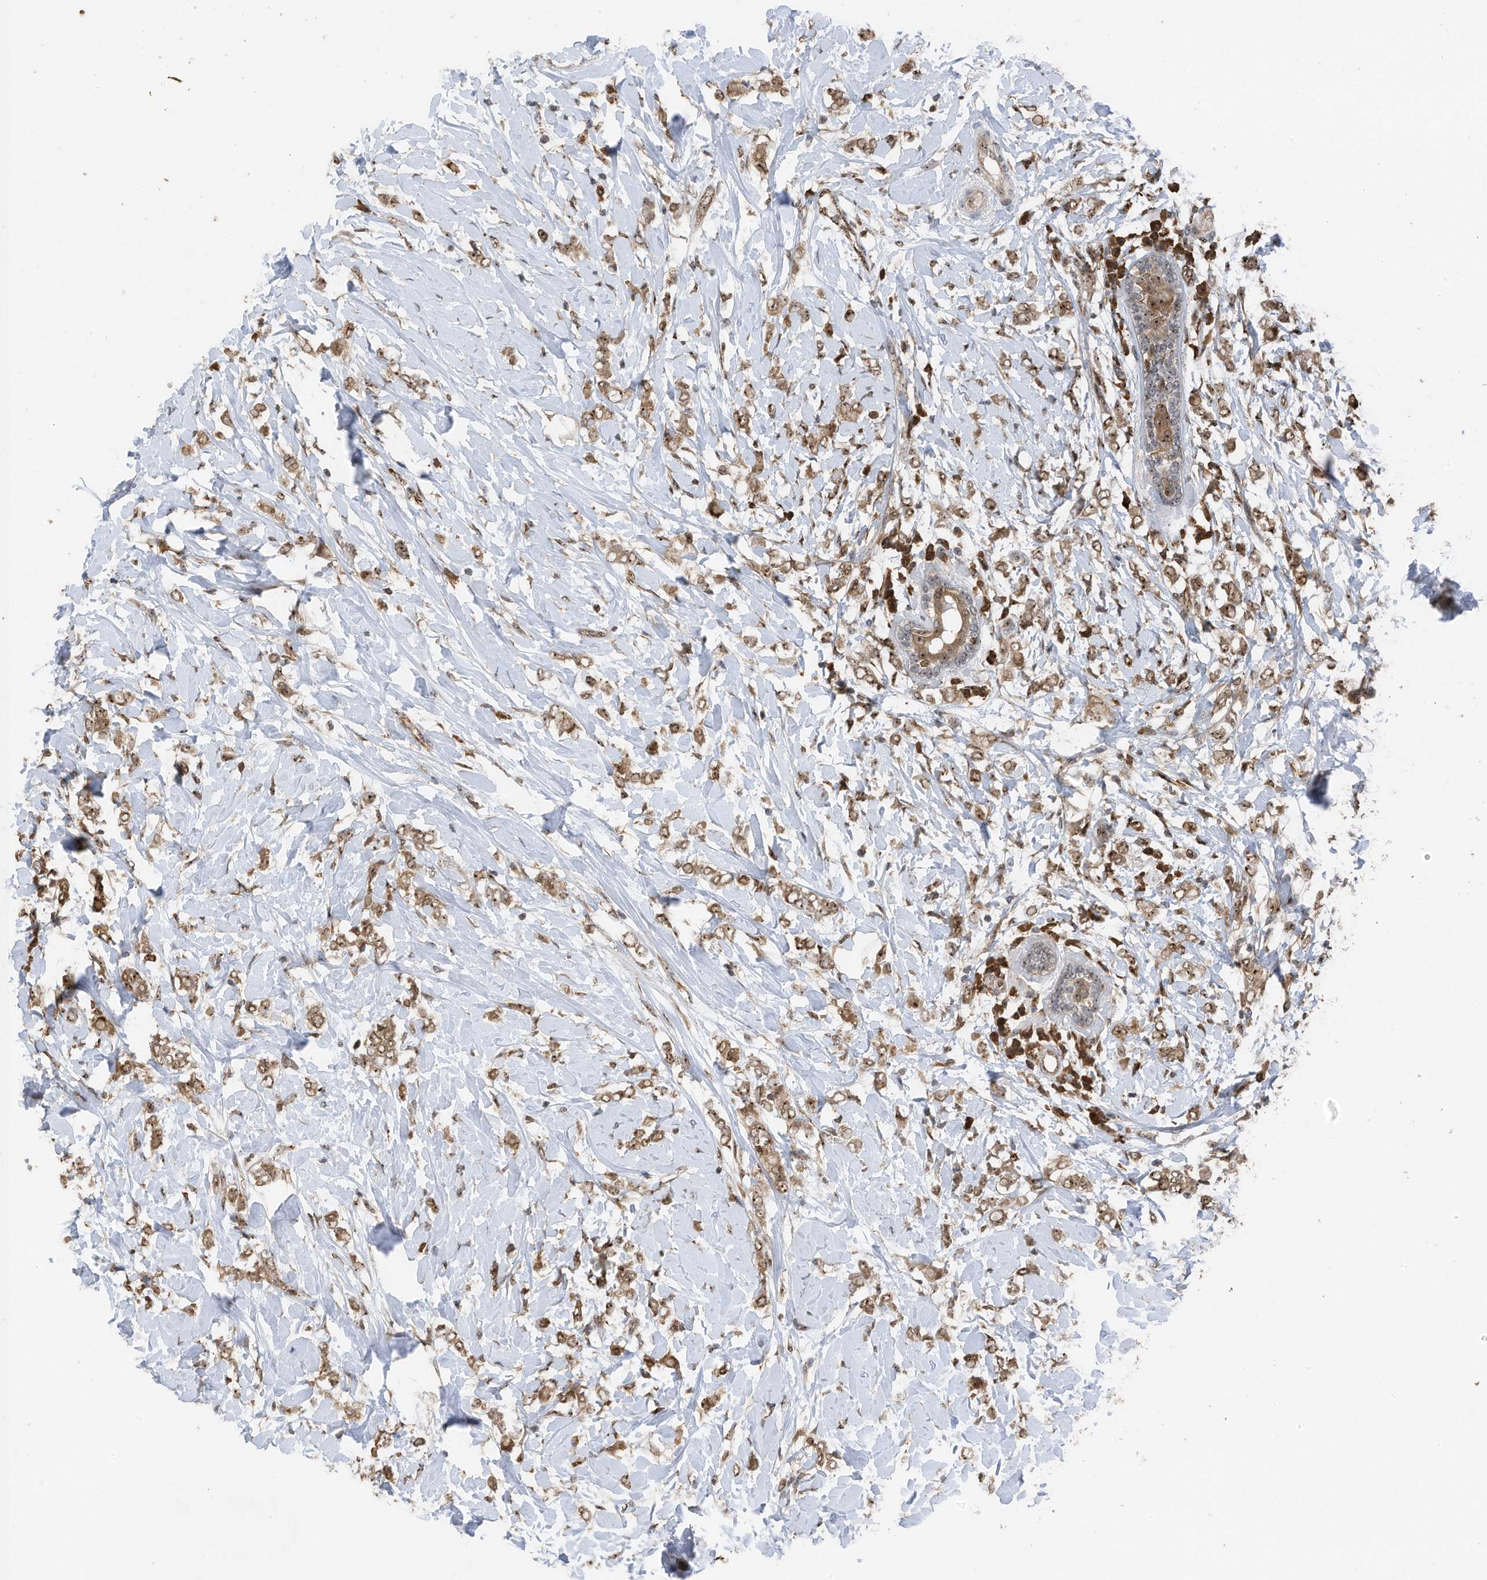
{"staining": {"intensity": "moderate", "quantity": ">75%", "location": "cytoplasmic/membranous,nuclear"}, "tissue": "breast cancer", "cell_type": "Tumor cells", "image_type": "cancer", "snomed": [{"axis": "morphology", "description": "Normal tissue, NOS"}, {"axis": "morphology", "description": "Lobular carcinoma"}, {"axis": "topography", "description": "Breast"}], "caption": "Breast cancer (lobular carcinoma) stained with a protein marker shows moderate staining in tumor cells.", "gene": "ERLEC1", "patient": {"sex": "female", "age": 47}}